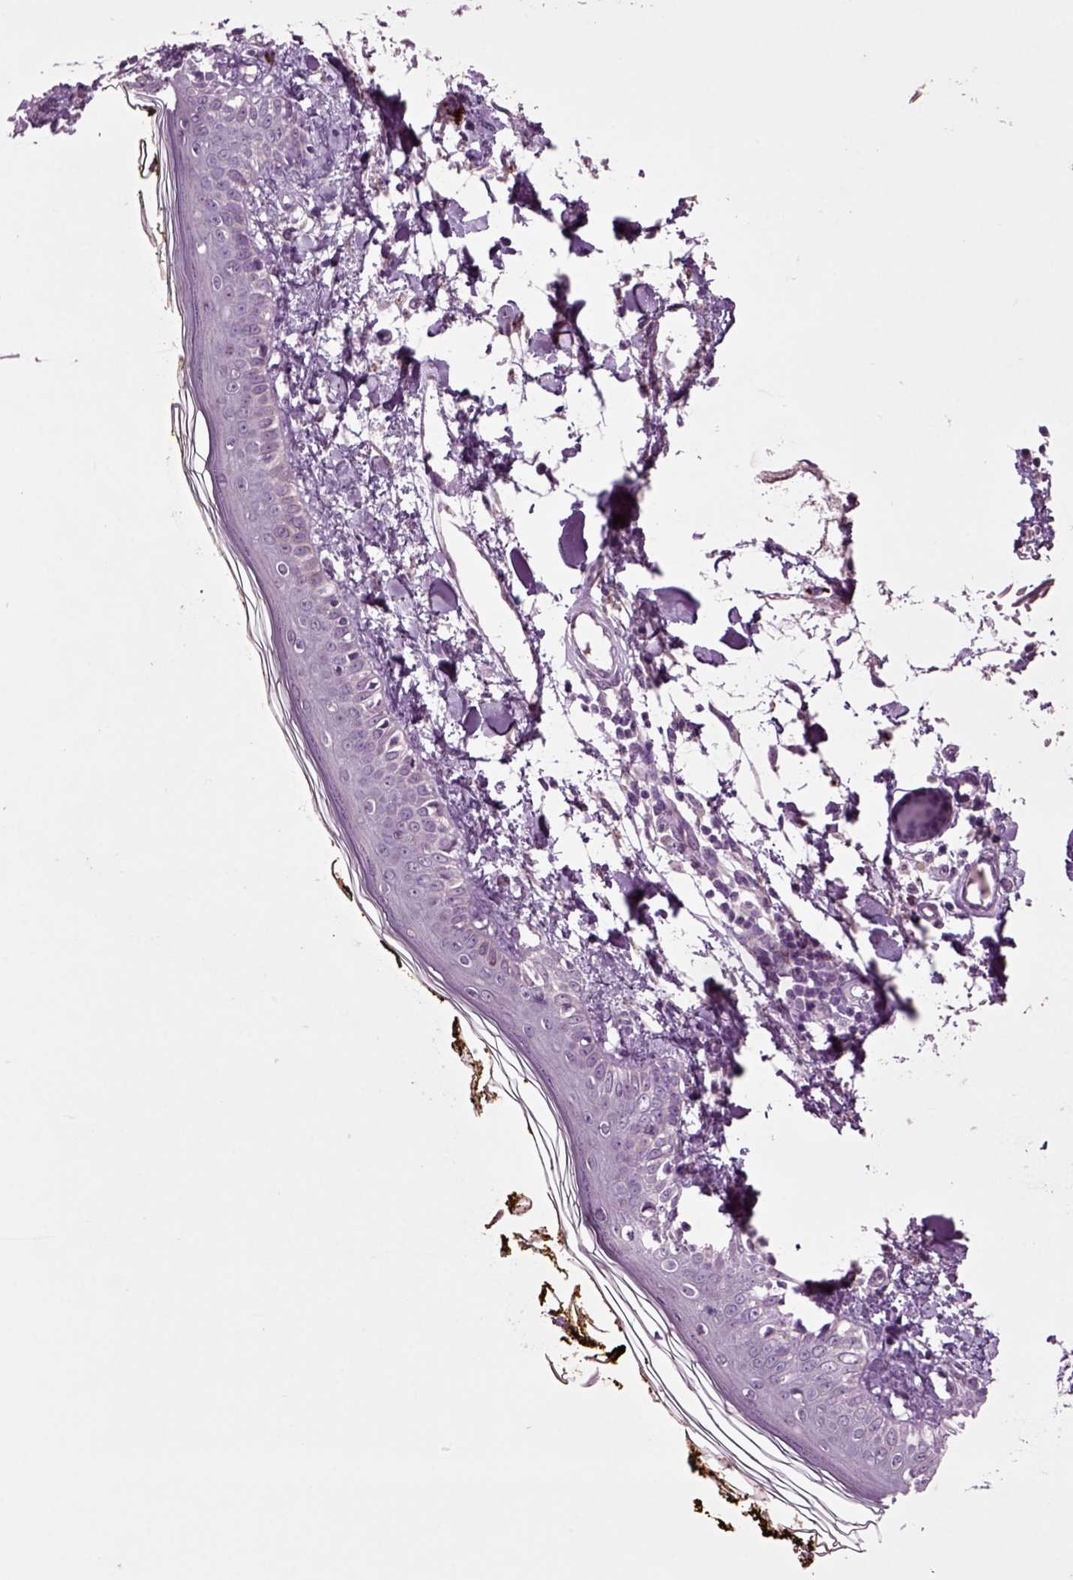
{"staining": {"intensity": "negative", "quantity": "none", "location": "none"}, "tissue": "skin", "cell_type": "Fibroblasts", "image_type": "normal", "snomed": [{"axis": "morphology", "description": "Normal tissue, NOS"}, {"axis": "topography", "description": "Skin"}], "caption": "An IHC image of benign skin is shown. There is no staining in fibroblasts of skin. (Brightfield microscopy of DAB immunohistochemistry (IHC) at high magnification).", "gene": "CRHR1", "patient": {"sex": "male", "age": 76}}